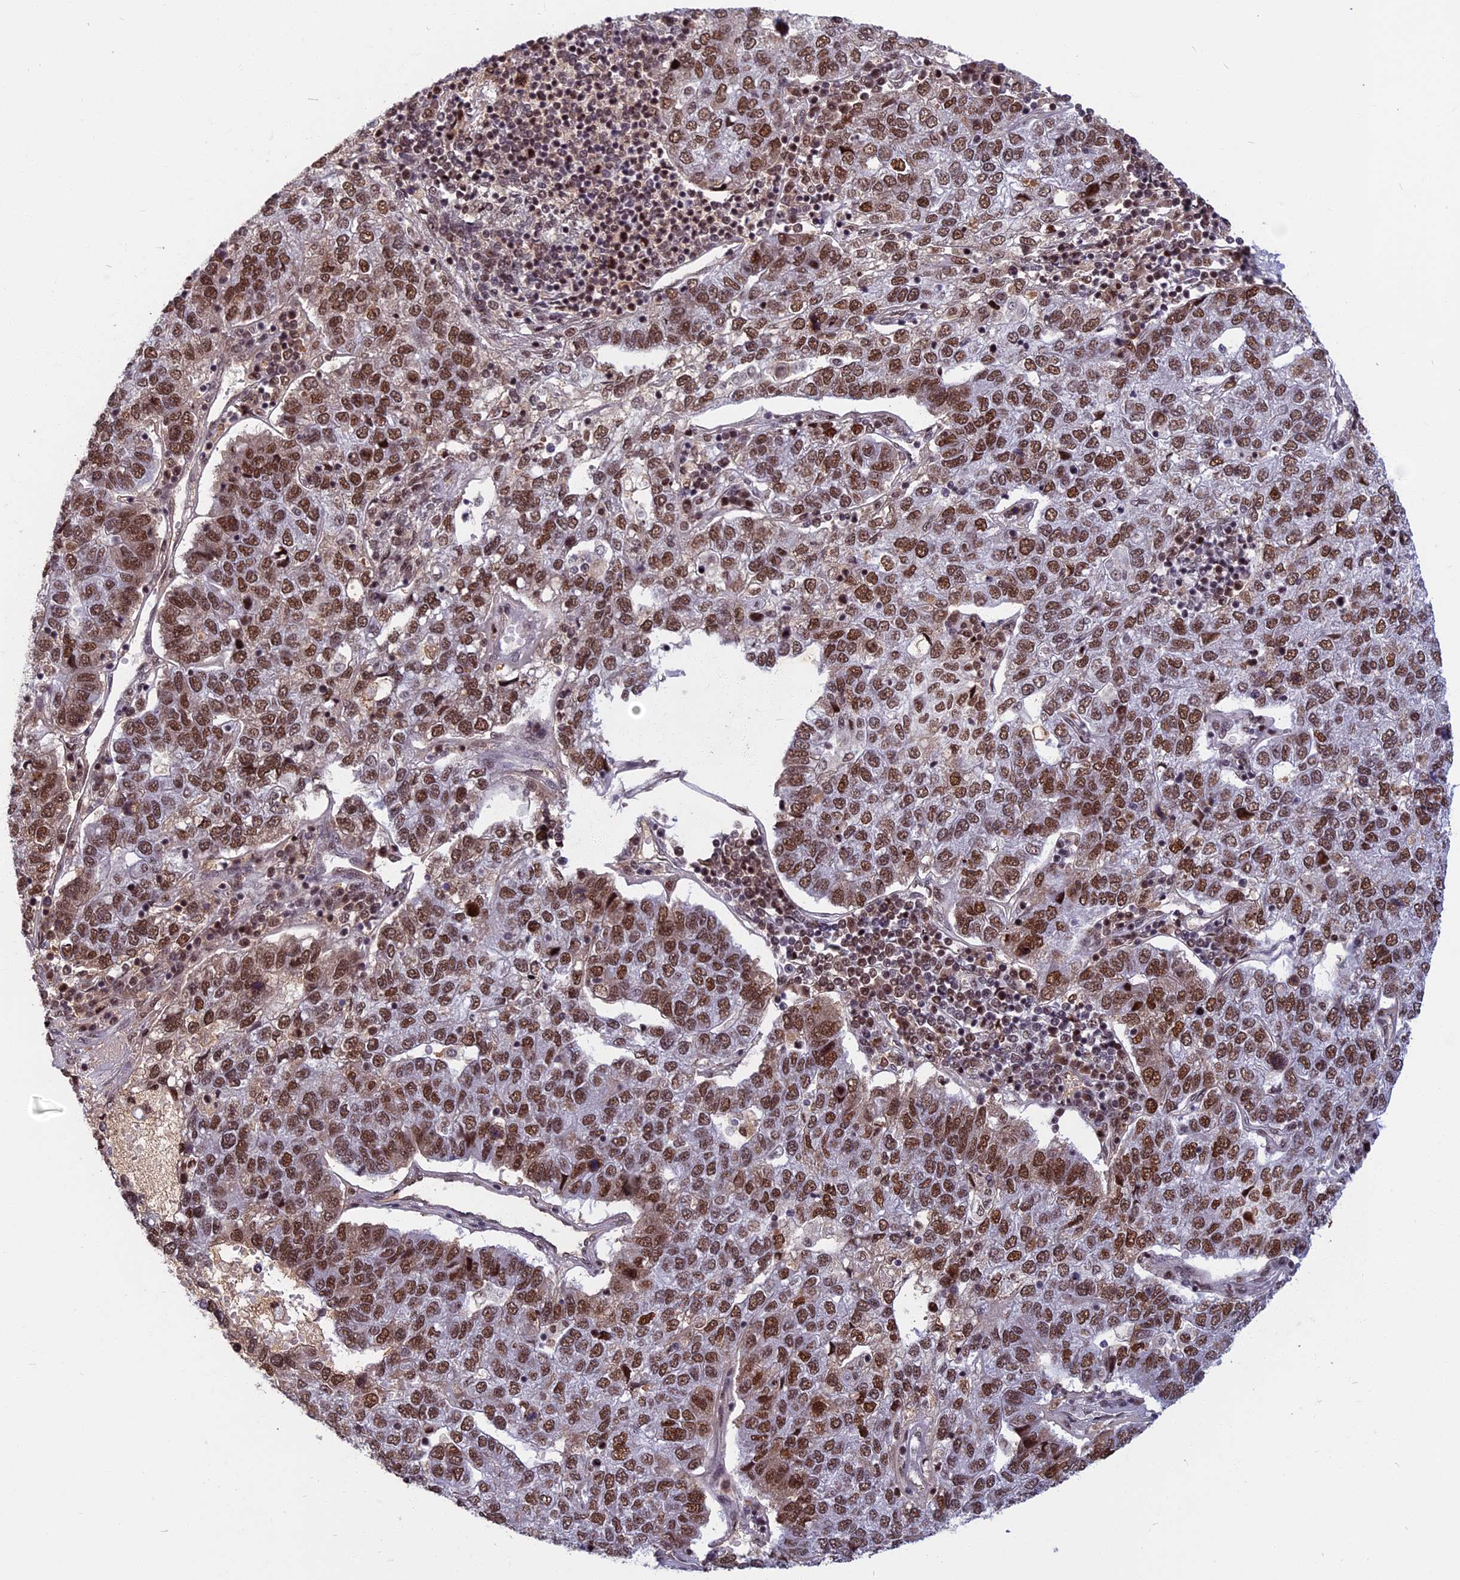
{"staining": {"intensity": "moderate", "quantity": ">75%", "location": "nuclear"}, "tissue": "pancreatic cancer", "cell_type": "Tumor cells", "image_type": "cancer", "snomed": [{"axis": "morphology", "description": "Adenocarcinoma, NOS"}, {"axis": "topography", "description": "Pancreas"}], "caption": "IHC (DAB (3,3'-diaminobenzidine)) staining of pancreatic cancer reveals moderate nuclear protein expression in about >75% of tumor cells.", "gene": "CDC7", "patient": {"sex": "female", "age": 61}}